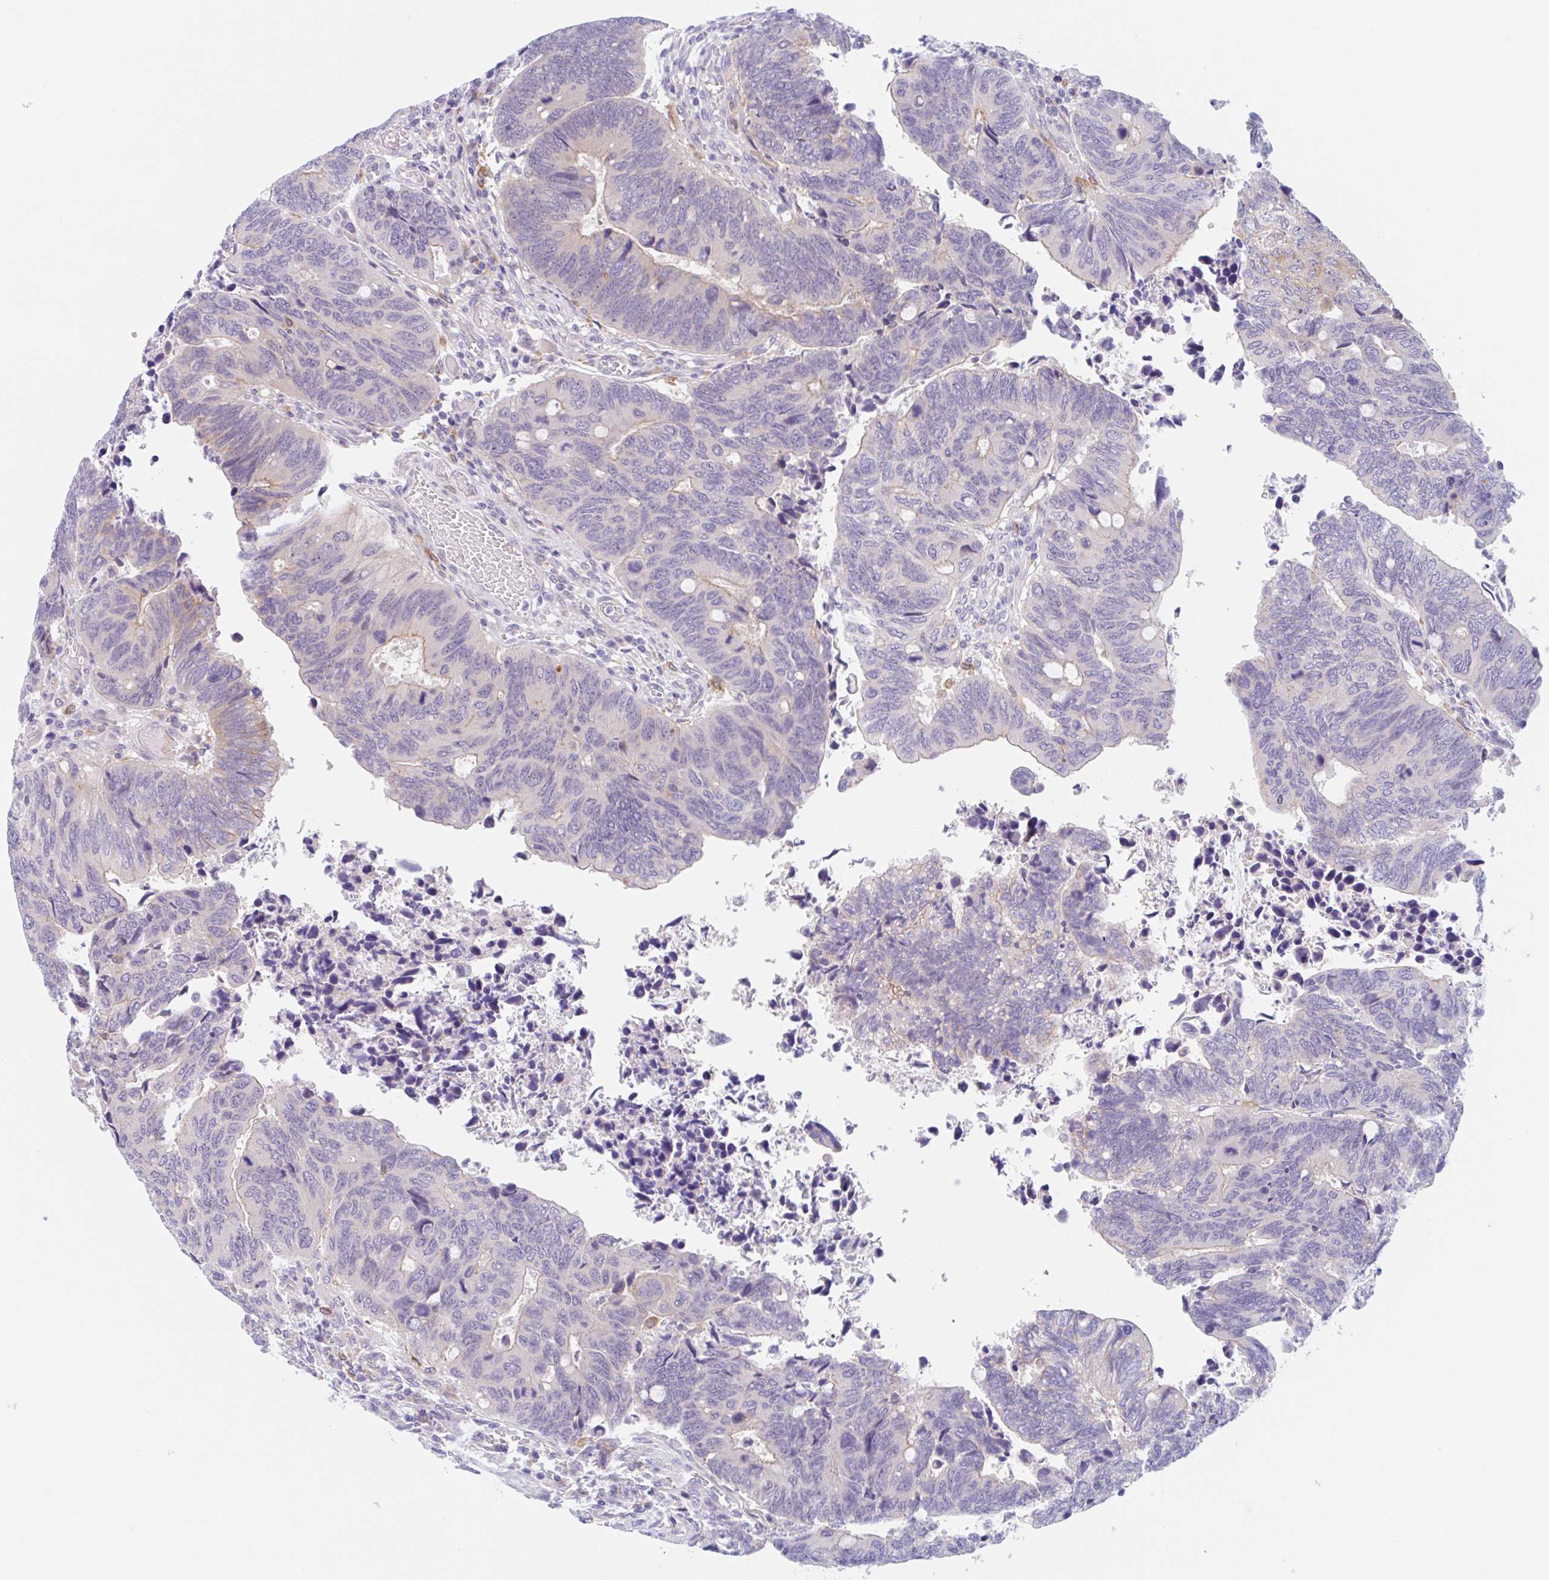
{"staining": {"intensity": "weak", "quantity": "<25%", "location": "cytoplasmic/membranous"}, "tissue": "colorectal cancer", "cell_type": "Tumor cells", "image_type": "cancer", "snomed": [{"axis": "morphology", "description": "Adenocarcinoma, NOS"}, {"axis": "topography", "description": "Colon"}], "caption": "The micrograph reveals no staining of tumor cells in colorectal cancer (adenocarcinoma).", "gene": "TMEM86A", "patient": {"sex": "male", "age": 87}}